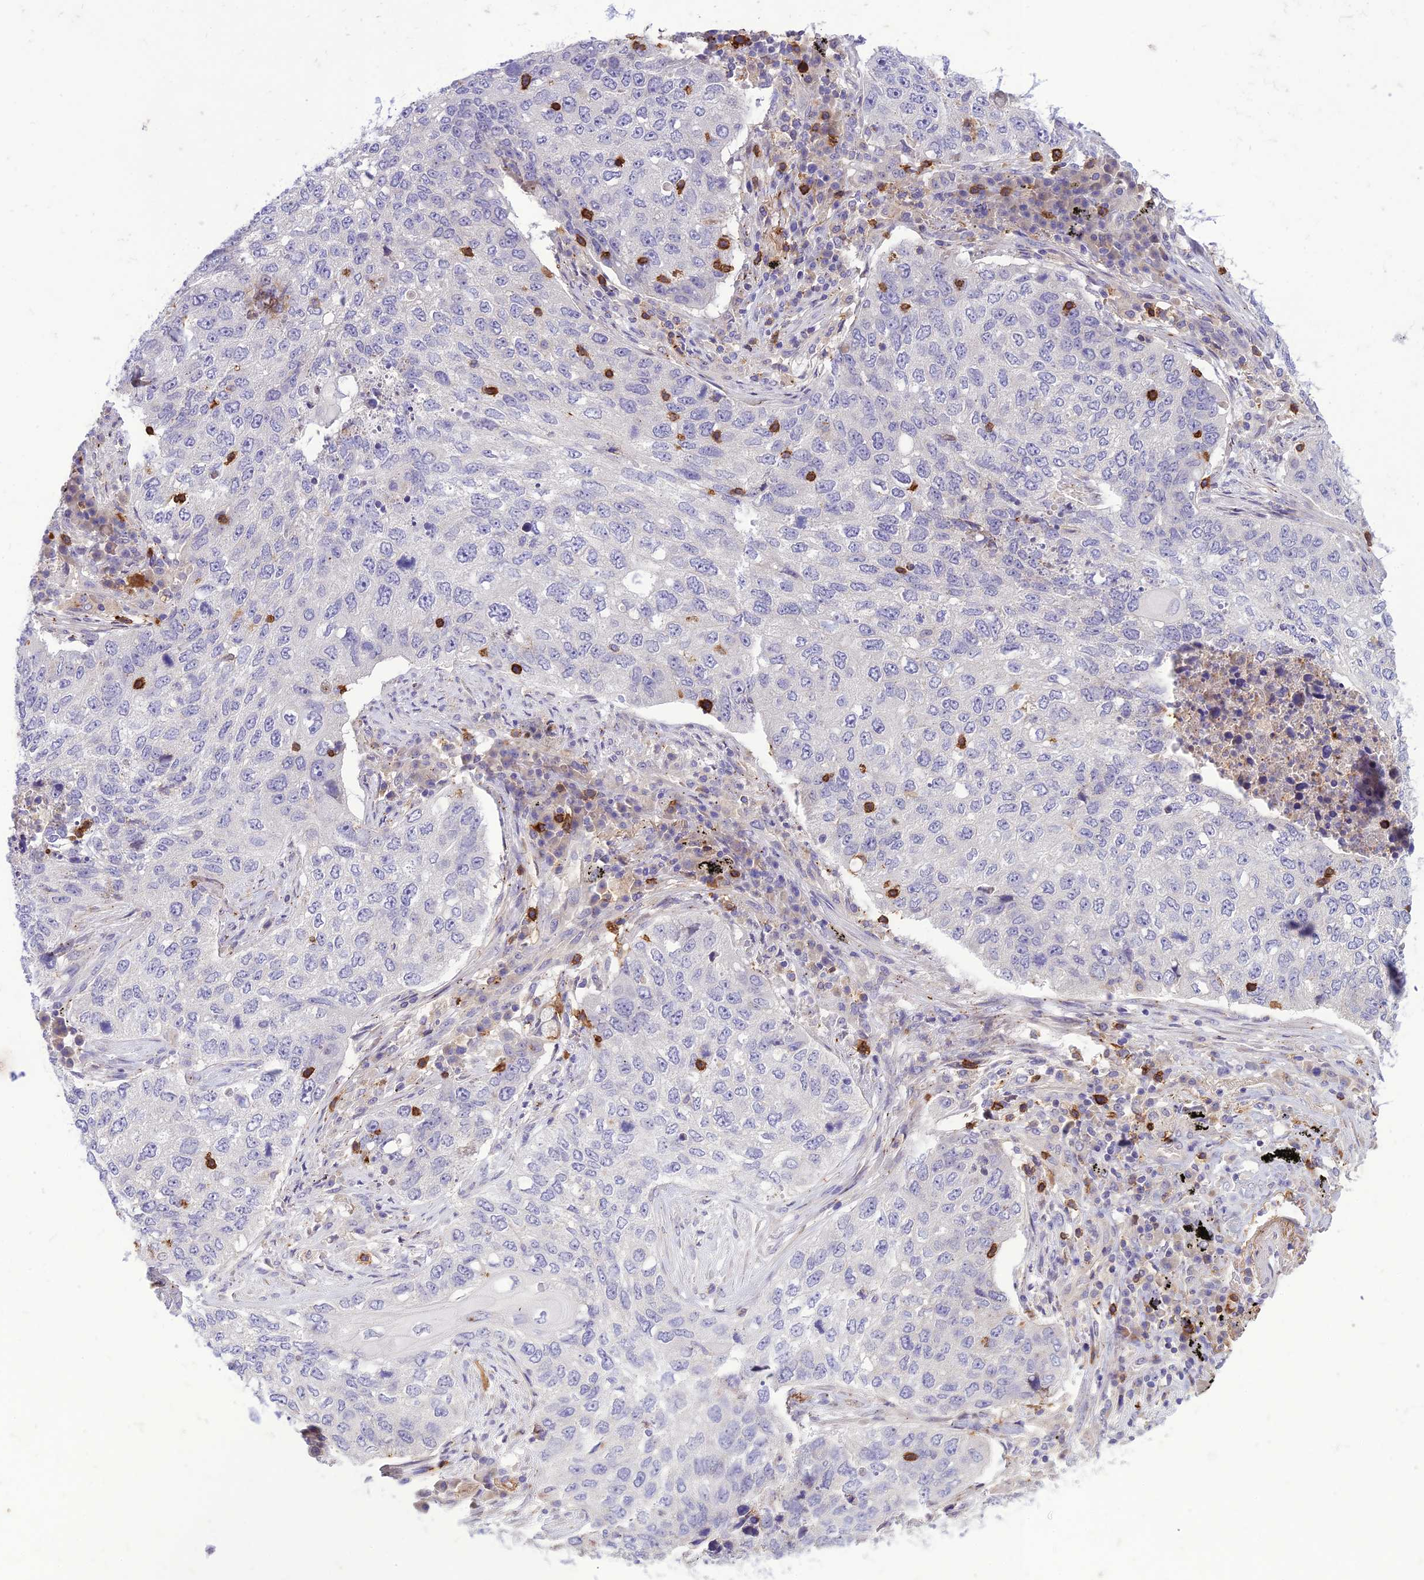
{"staining": {"intensity": "negative", "quantity": "none", "location": "none"}, "tissue": "lung cancer", "cell_type": "Tumor cells", "image_type": "cancer", "snomed": [{"axis": "morphology", "description": "Squamous cell carcinoma, NOS"}, {"axis": "topography", "description": "Lung"}], "caption": "Micrograph shows no significant protein positivity in tumor cells of lung cancer (squamous cell carcinoma). (Brightfield microscopy of DAB immunohistochemistry (IHC) at high magnification).", "gene": "ITGAE", "patient": {"sex": "female", "age": 63}}